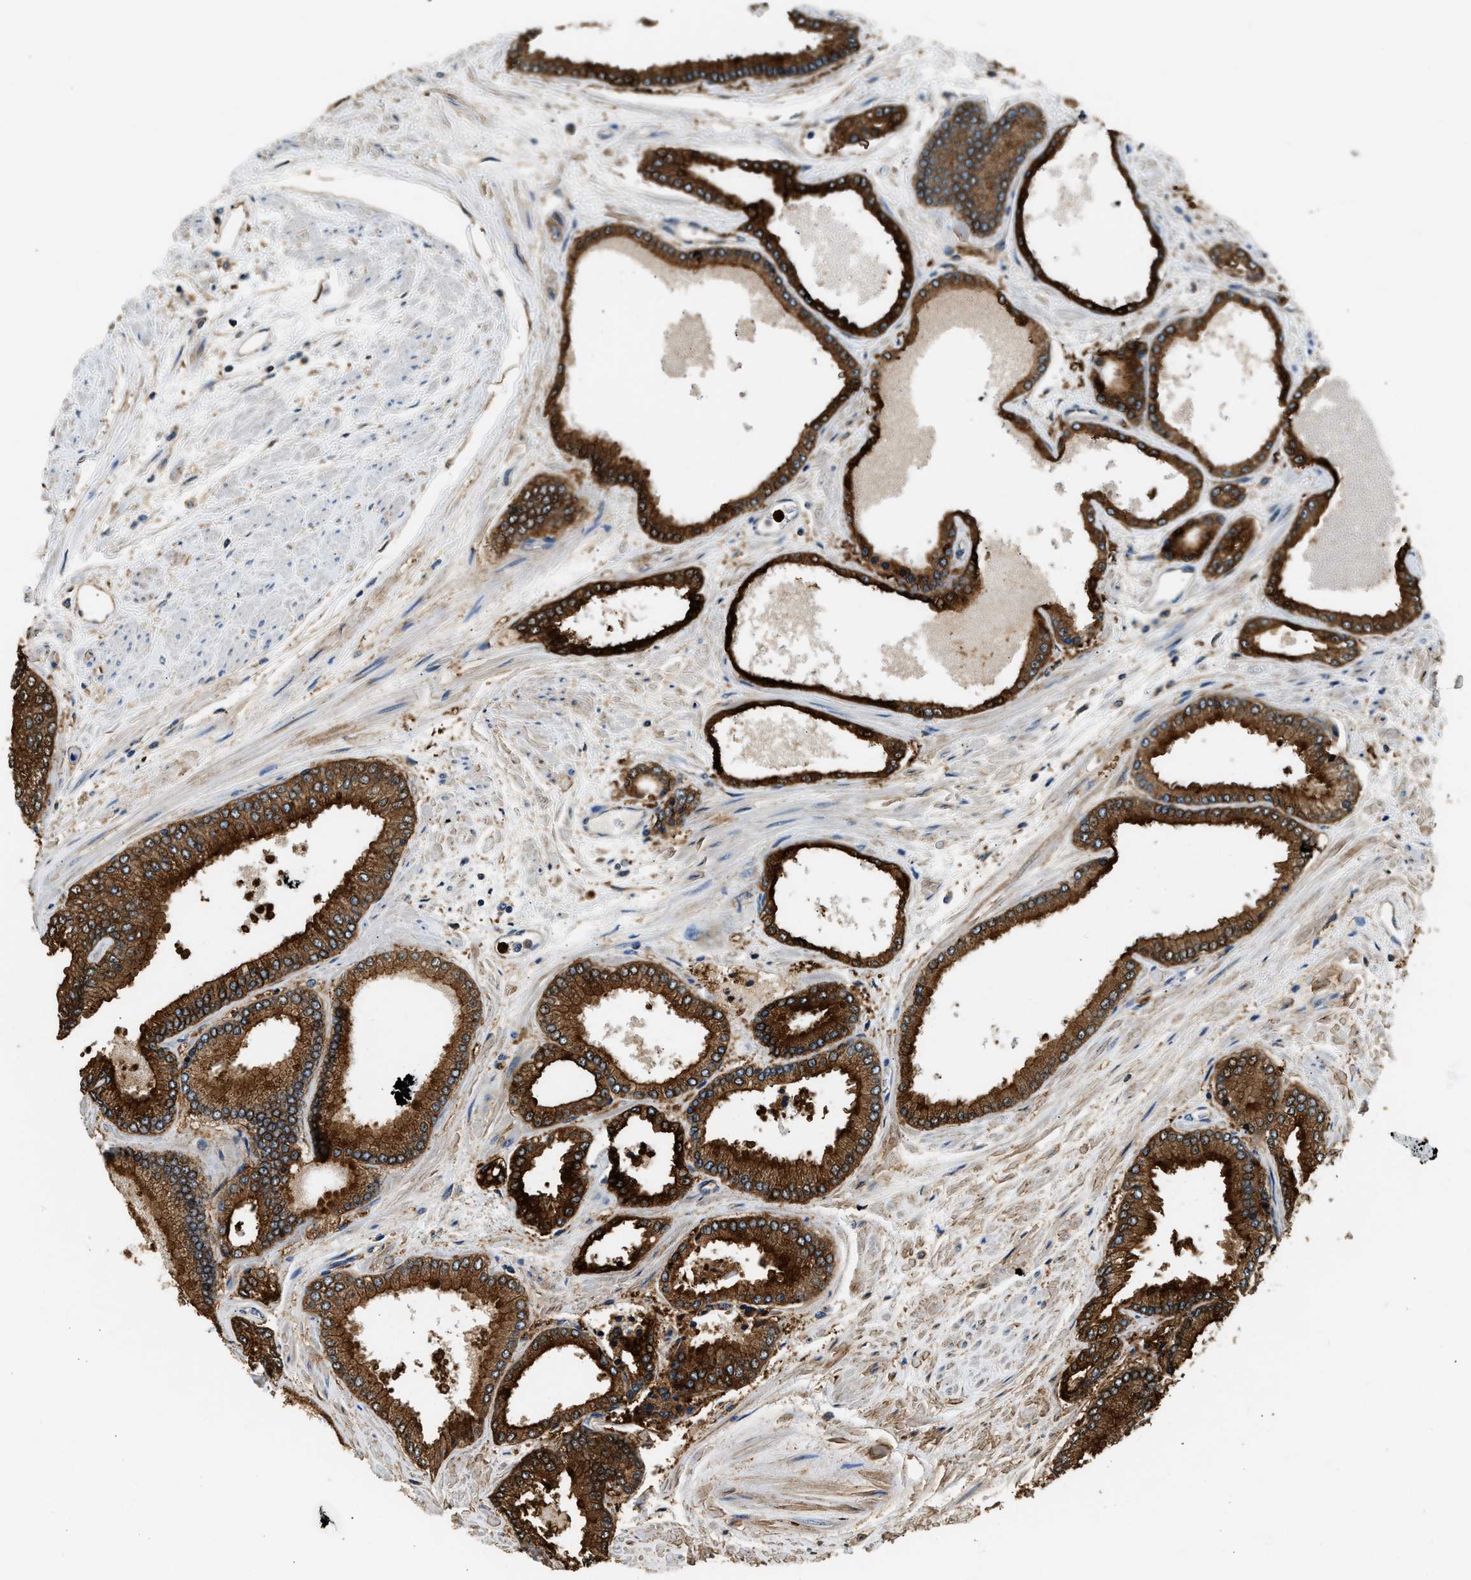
{"staining": {"intensity": "strong", "quantity": ">75%", "location": "cytoplasmic/membranous"}, "tissue": "prostate cancer", "cell_type": "Tumor cells", "image_type": "cancer", "snomed": [{"axis": "morphology", "description": "Adenocarcinoma, High grade"}, {"axis": "topography", "description": "Prostate"}], "caption": "Protein expression analysis of human prostate adenocarcinoma (high-grade) reveals strong cytoplasmic/membranous expression in approximately >75% of tumor cells.", "gene": "ANXA3", "patient": {"sex": "male", "age": 61}}